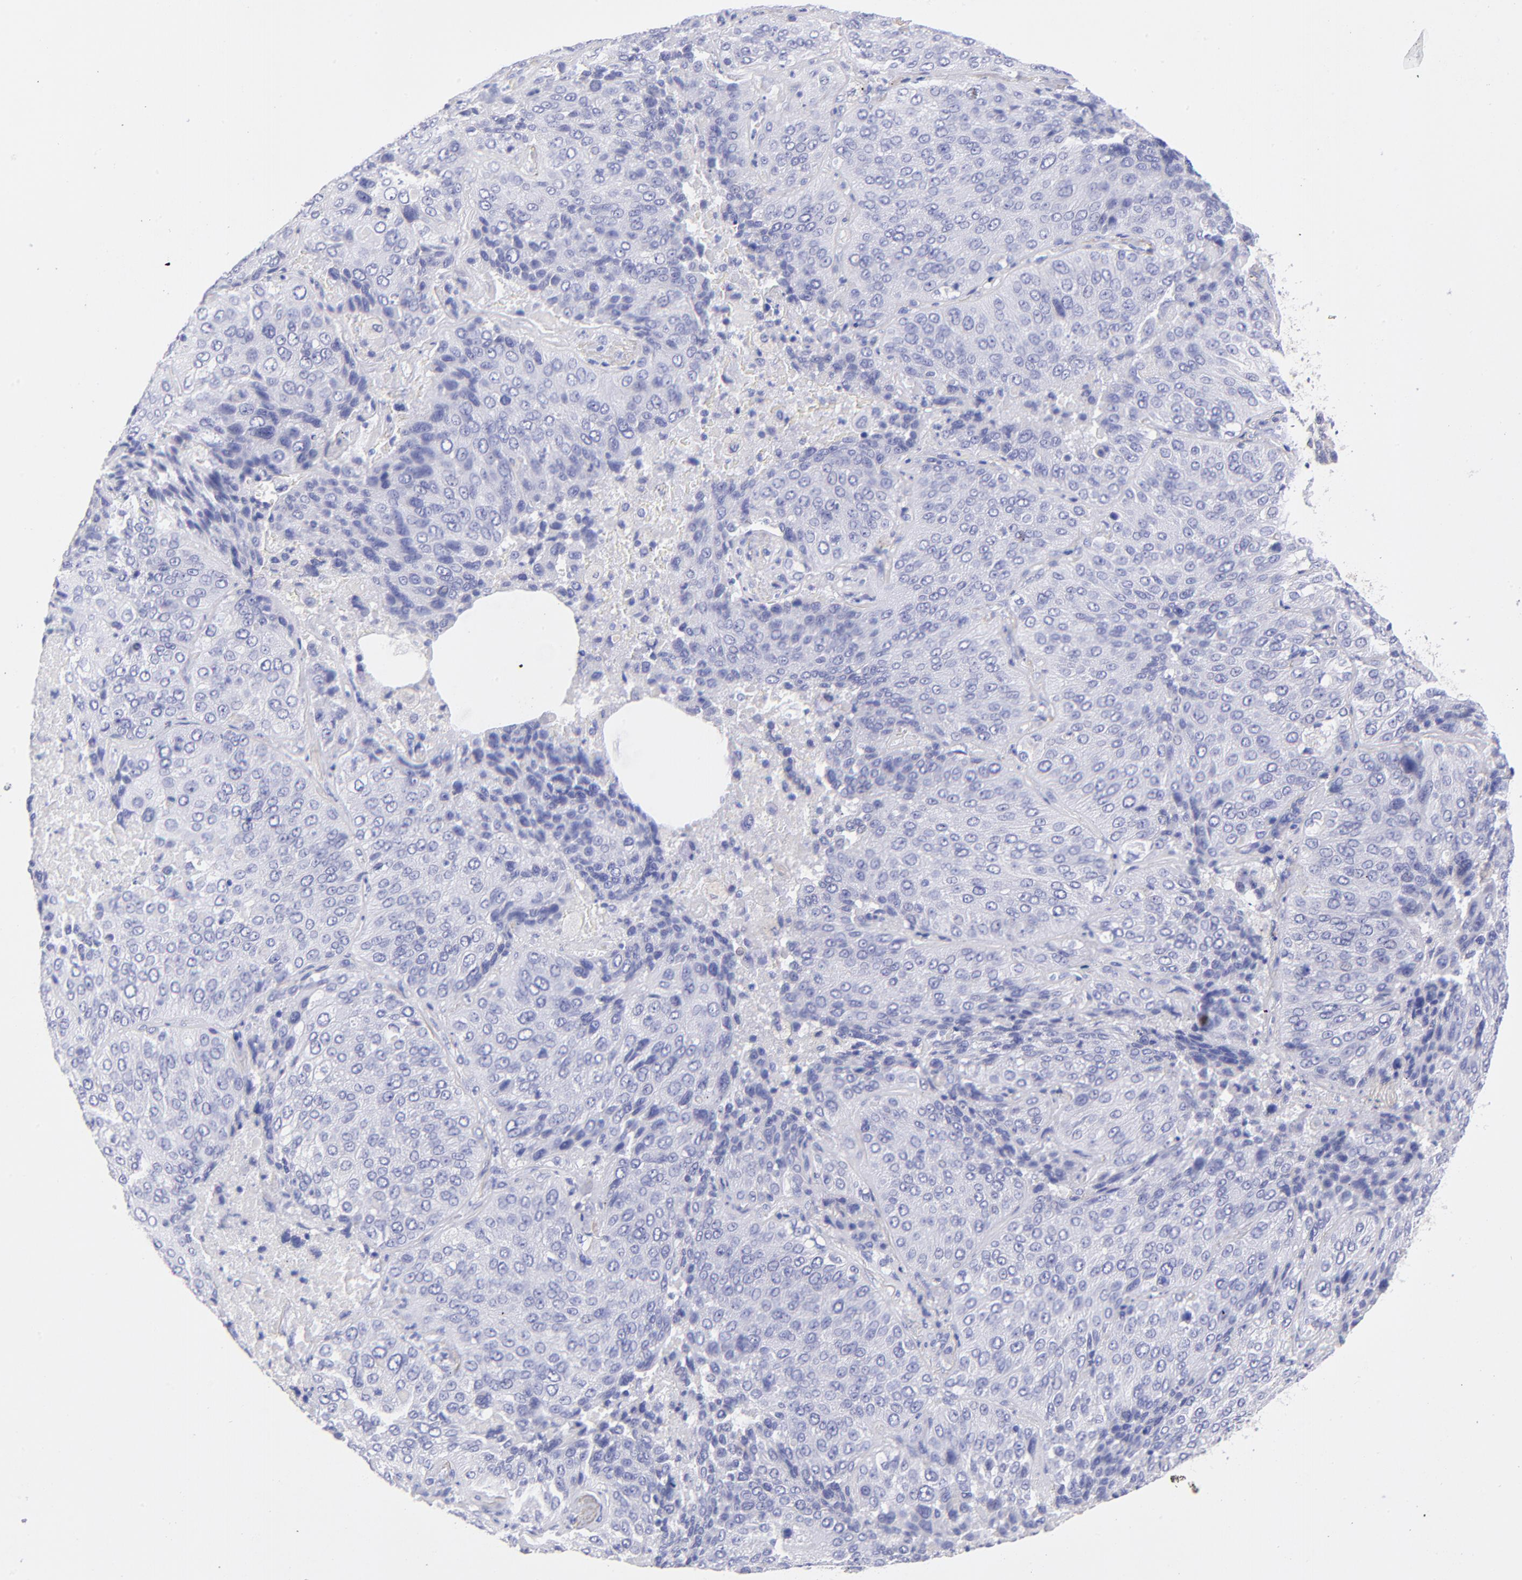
{"staining": {"intensity": "negative", "quantity": "none", "location": "none"}, "tissue": "lung cancer", "cell_type": "Tumor cells", "image_type": "cancer", "snomed": [{"axis": "morphology", "description": "Squamous cell carcinoma, NOS"}, {"axis": "topography", "description": "Lung"}], "caption": "Immunohistochemistry (IHC) image of lung cancer stained for a protein (brown), which demonstrates no positivity in tumor cells. (Brightfield microscopy of DAB immunohistochemistry (IHC) at high magnification).", "gene": "RAB3B", "patient": {"sex": "male", "age": 54}}